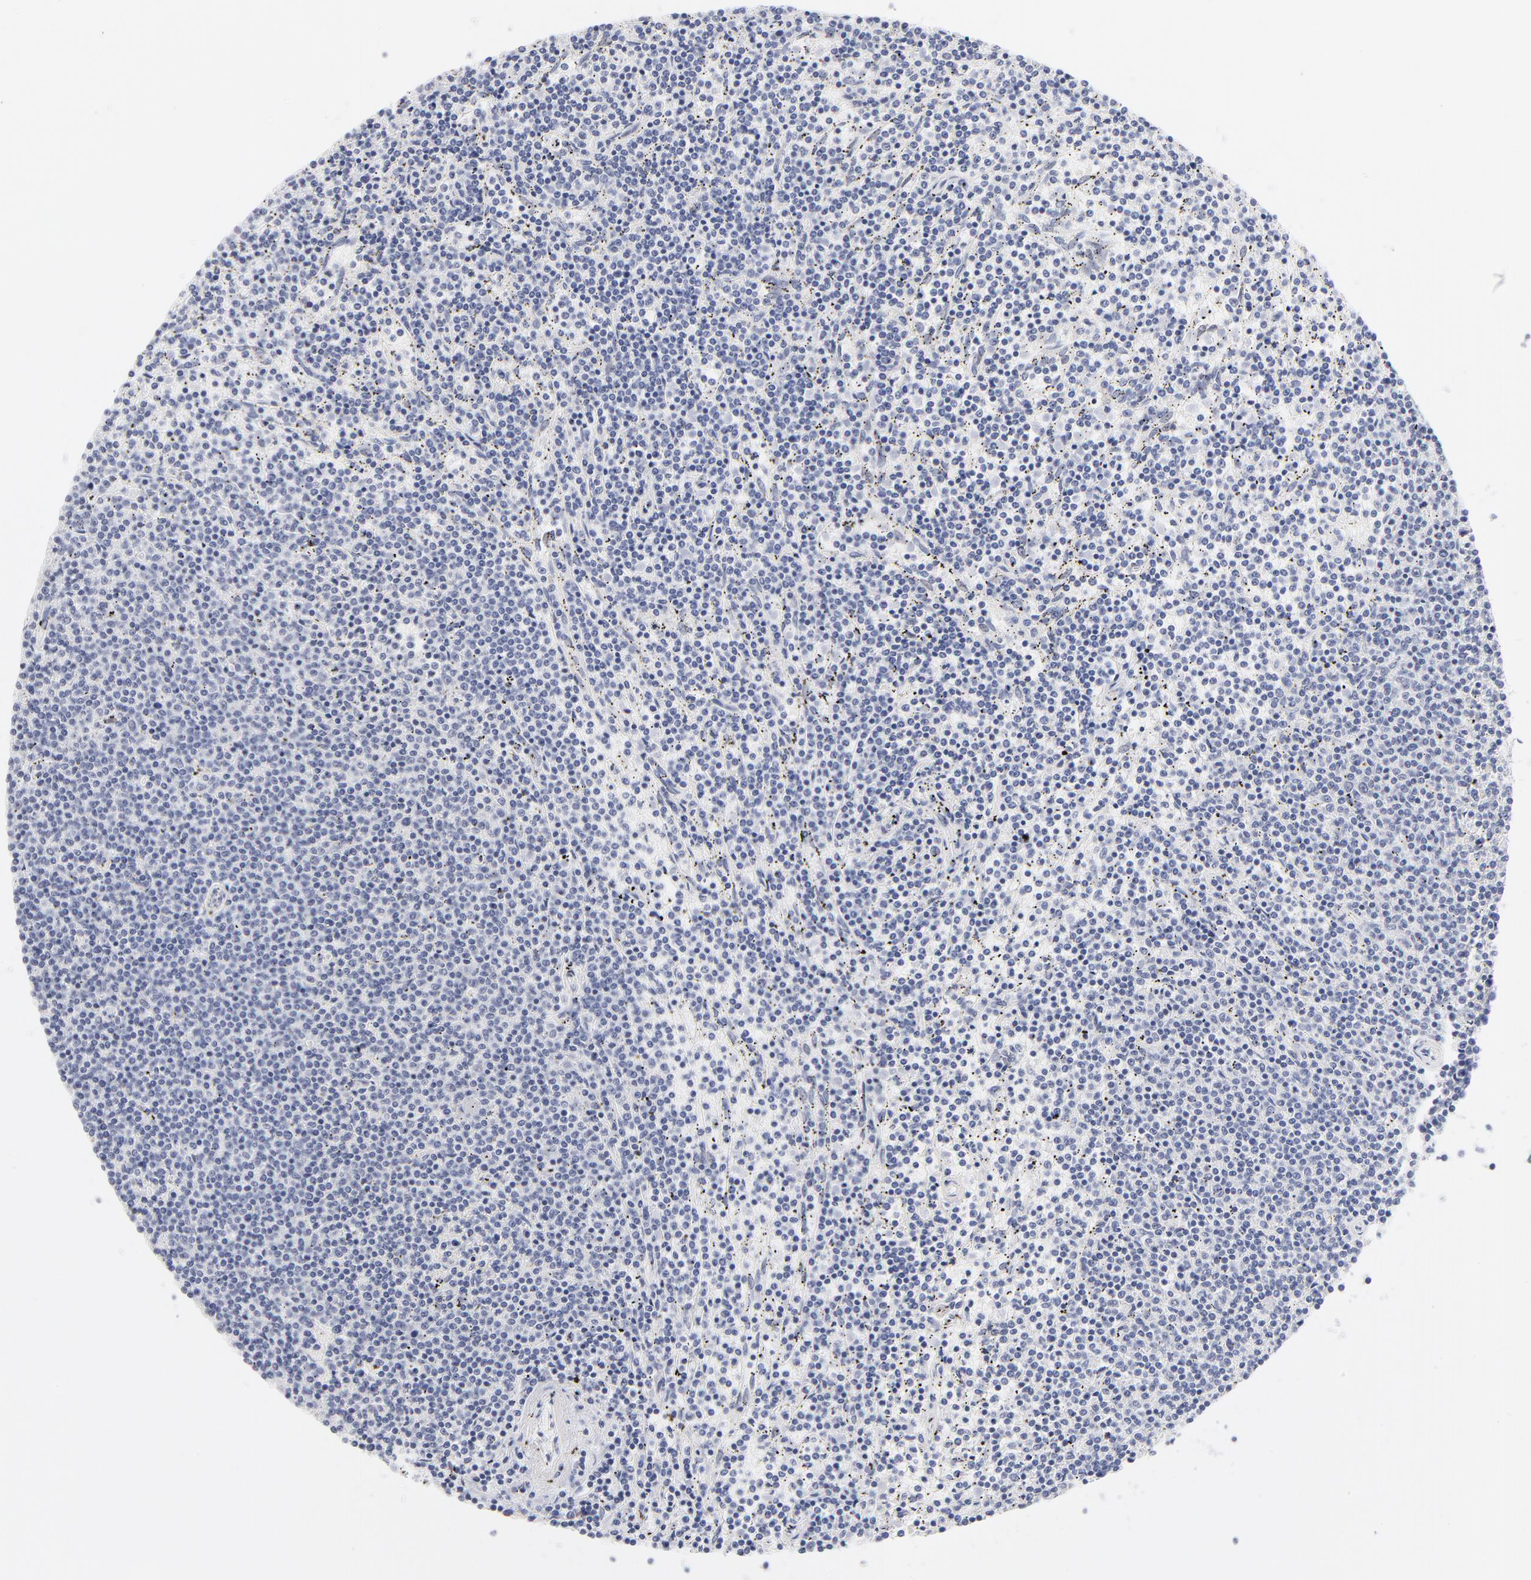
{"staining": {"intensity": "negative", "quantity": "none", "location": "none"}, "tissue": "lymphoma", "cell_type": "Tumor cells", "image_type": "cancer", "snomed": [{"axis": "morphology", "description": "Malignant lymphoma, non-Hodgkin's type, Low grade"}, {"axis": "topography", "description": "Spleen"}], "caption": "Malignant lymphoma, non-Hodgkin's type (low-grade) was stained to show a protein in brown. There is no significant expression in tumor cells.", "gene": "KHNYN", "patient": {"sex": "female", "age": 50}}